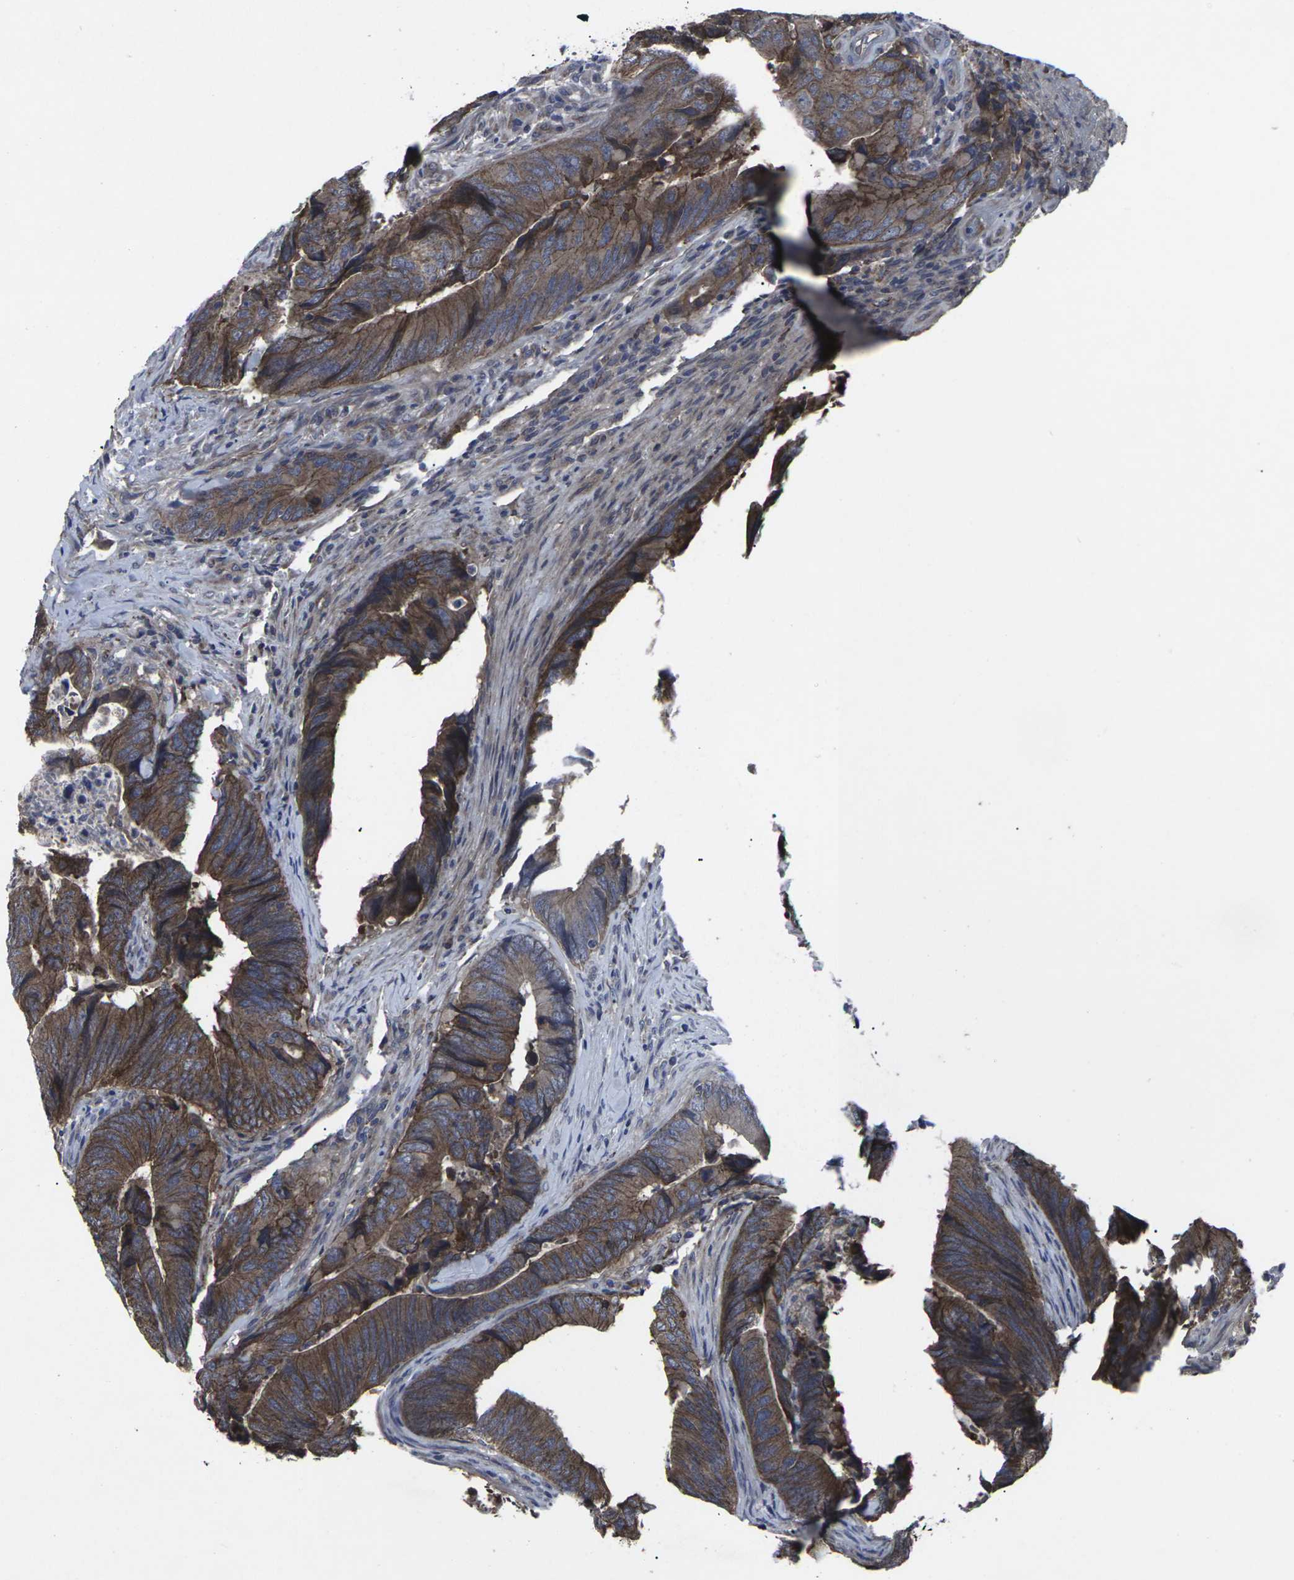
{"staining": {"intensity": "strong", "quantity": ">75%", "location": "cytoplasmic/membranous"}, "tissue": "colorectal cancer", "cell_type": "Tumor cells", "image_type": "cancer", "snomed": [{"axis": "morphology", "description": "Normal tissue, NOS"}, {"axis": "morphology", "description": "Adenocarcinoma, NOS"}, {"axis": "topography", "description": "Colon"}], "caption": "This image reveals colorectal cancer (adenocarcinoma) stained with immunohistochemistry (IHC) to label a protein in brown. The cytoplasmic/membranous of tumor cells show strong positivity for the protein. Nuclei are counter-stained blue.", "gene": "MAPKAPK2", "patient": {"sex": "male", "age": 56}}